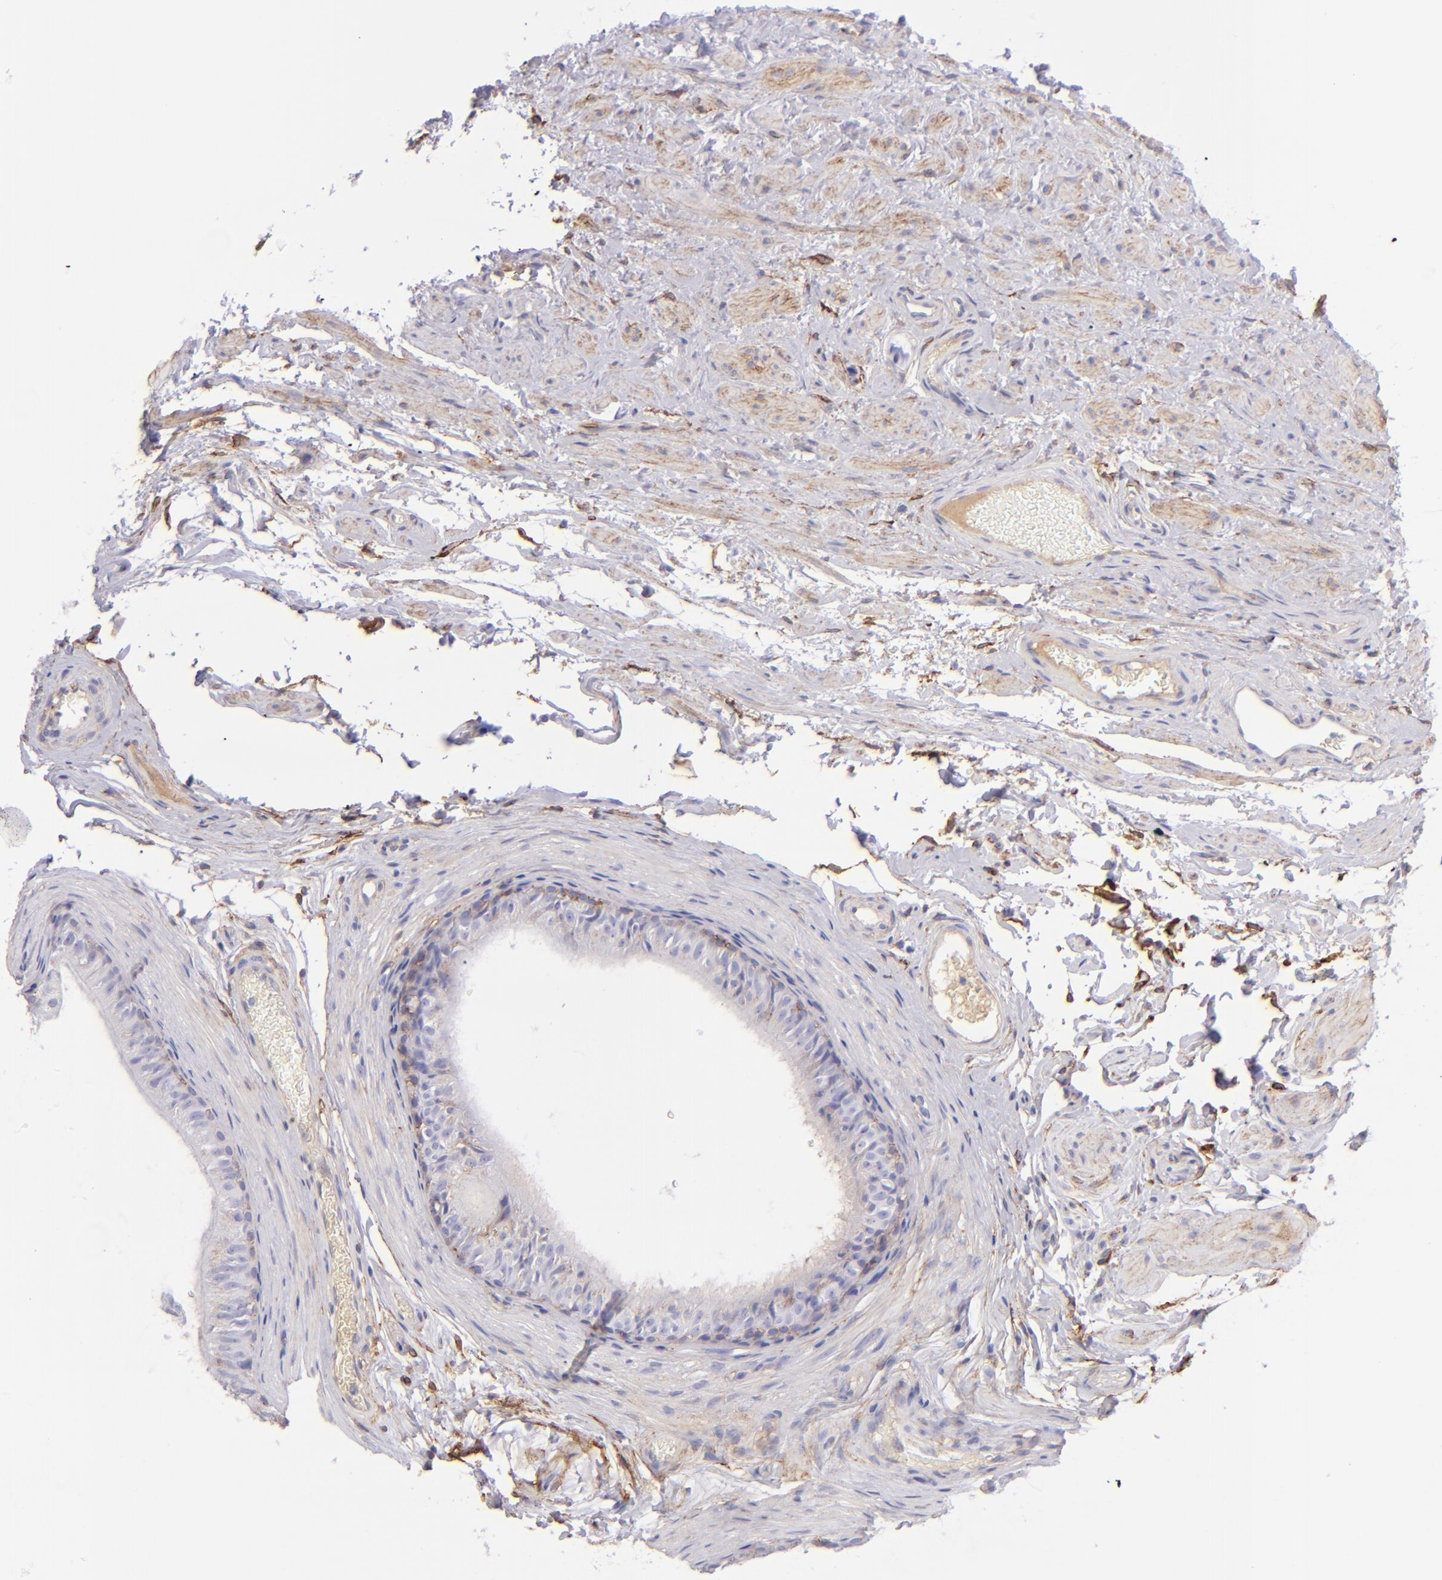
{"staining": {"intensity": "negative", "quantity": "none", "location": "none"}, "tissue": "epididymis", "cell_type": "Glandular cells", "image_type": "normal", "snomed": [{"axis": "morphology", "description": "Normal tissue, NOS"}, {"axis": "topography", "description": "Testis"}, {"axis": "topography", "description": "Epididymis"}], "caption": "Immunohistochemistry (IHC) histopathology image of unremarkable epididymis stained for a protein (brown), which exhibits no staining in glandular cells.", "gene": "CD81", "patient": {"sex": "male", "age": 36}}